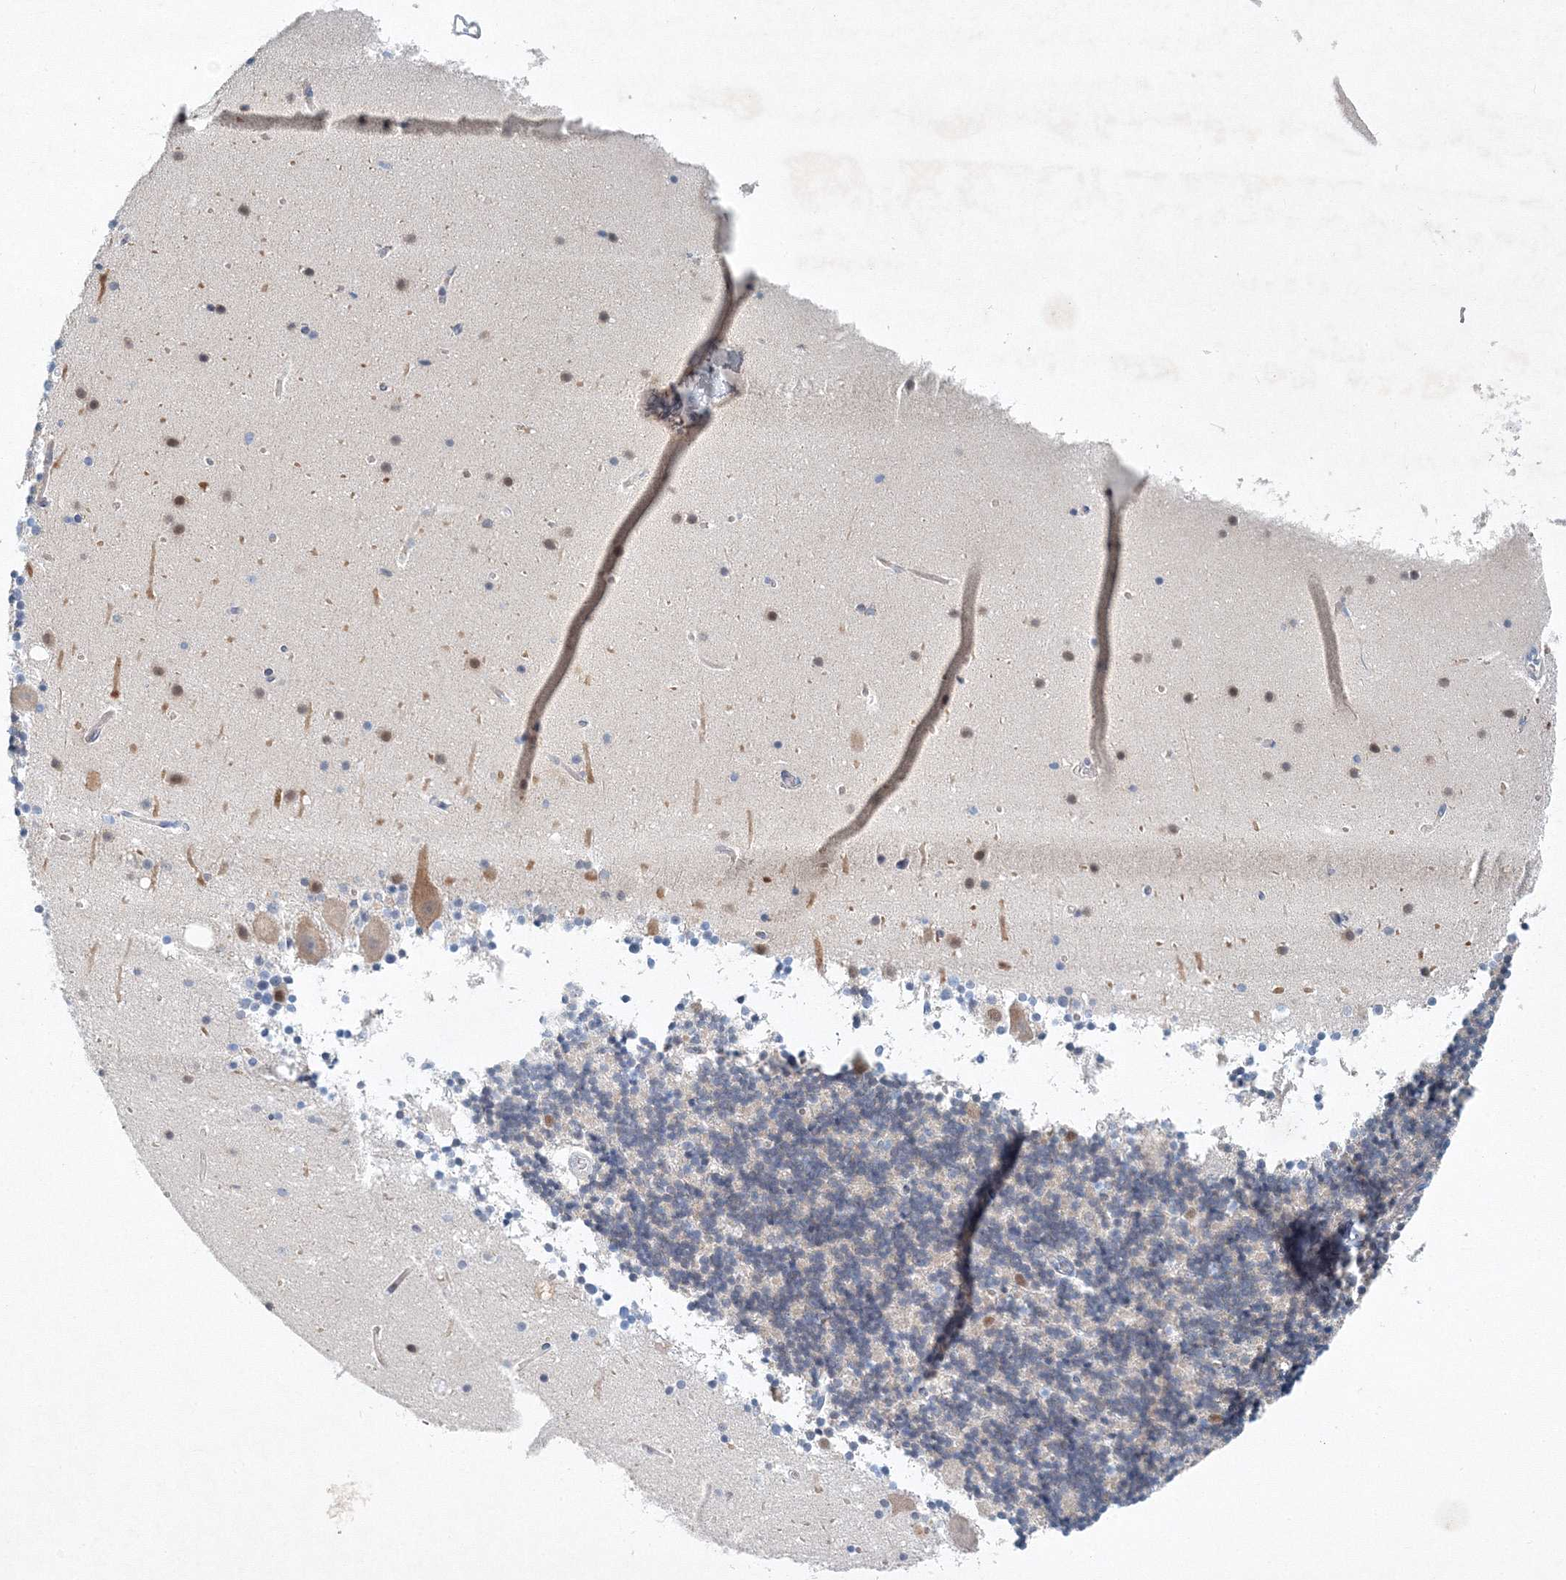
{"staining": {"intensity": "negative", "quantity": "none", "location": "none"}, "tissue": "cerebellum", "cell_type": "Cells in granular layer", "image_type": "normal", "snomed": [{"axis": "morphology", "description": "Normal tissue, NOS"}, {"axis": "topography", "description": "Cerebellum"}], "caption": "Immunohistochemistry micrograph of normal human cerebellum stained for a protein (brown), which demonstrates no expression in cells in granular layer.", "gene": "SH3BP5", "patient": {"sex": "male", "age": 57}}